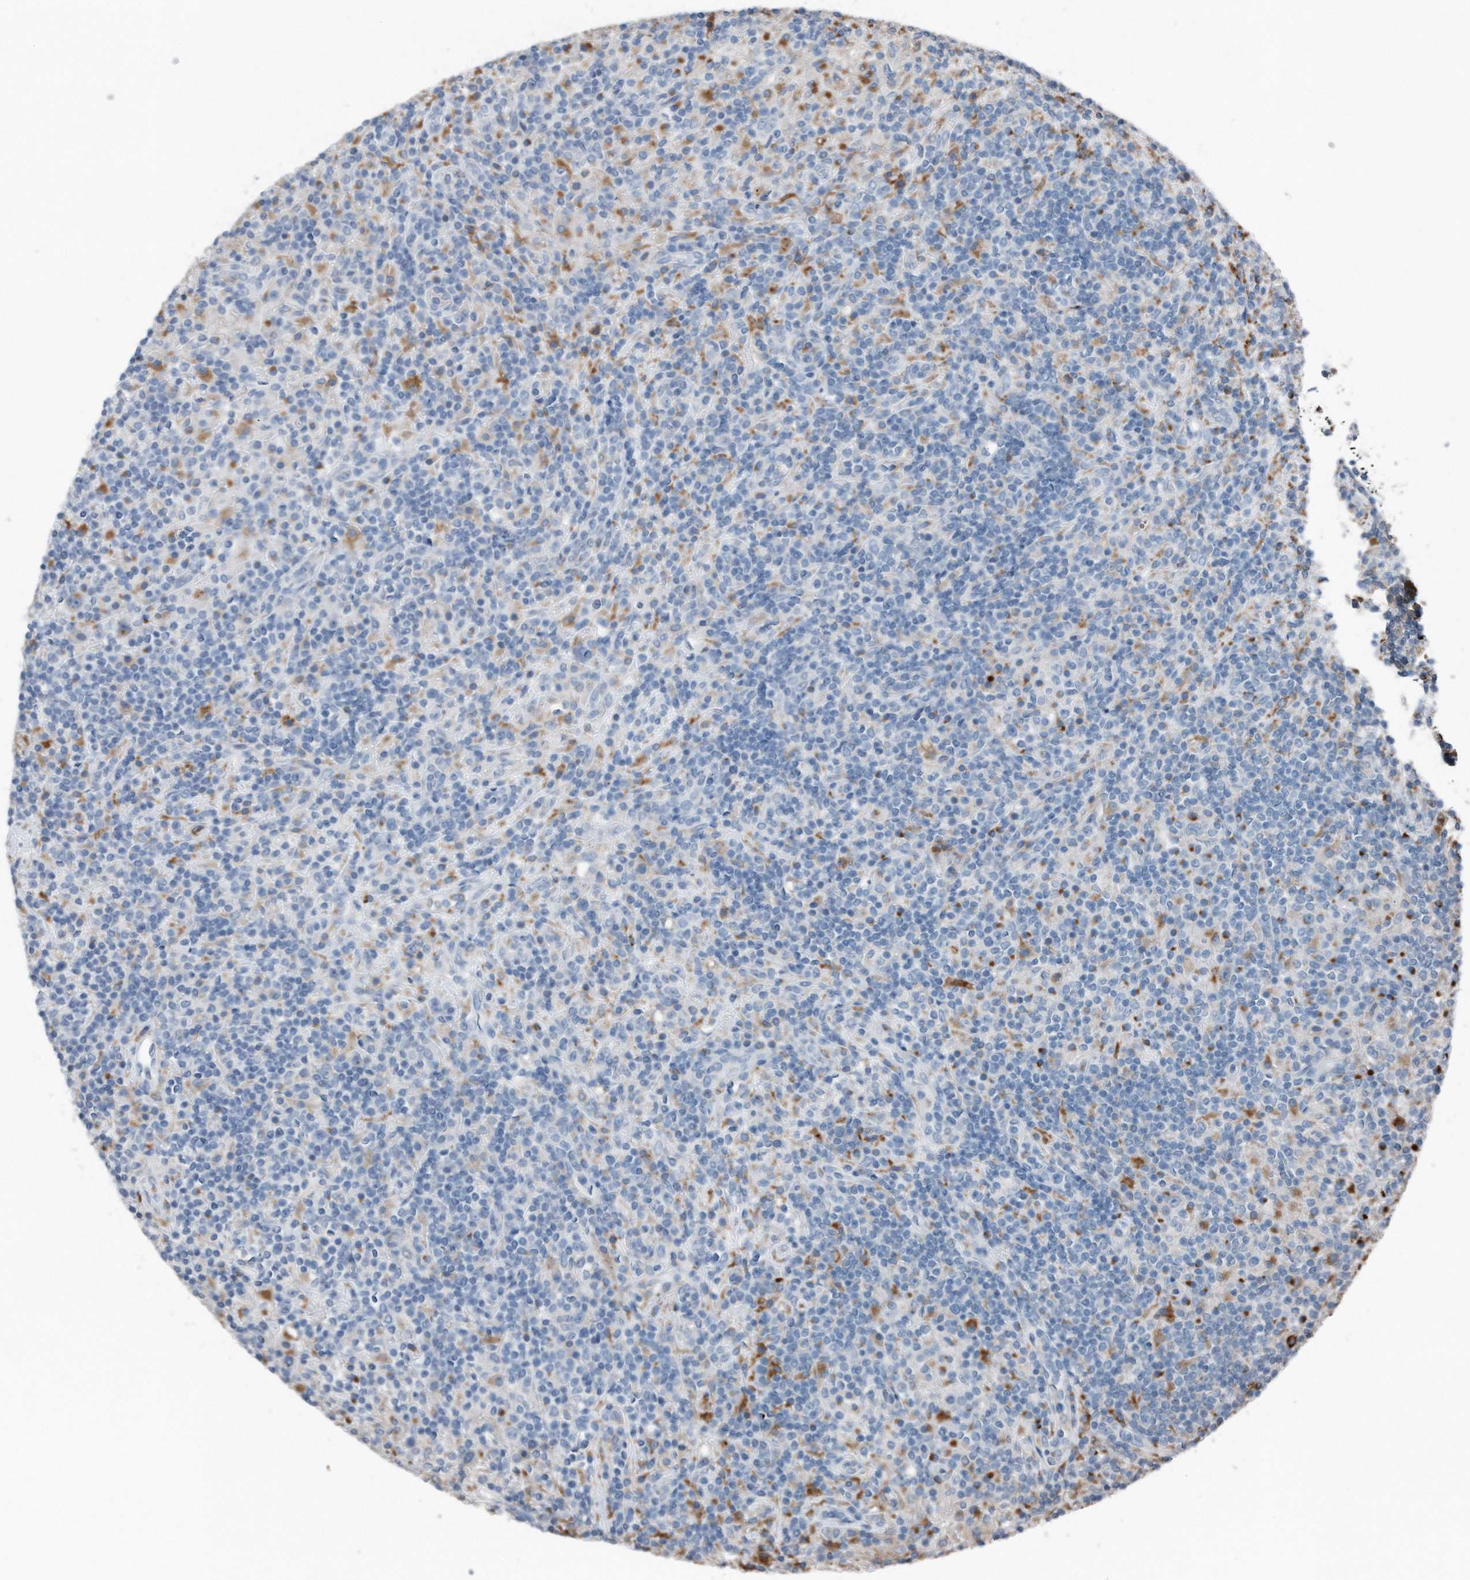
{"staining": {"intensity": "negative", "quantity": "none", "location": "none"}, "tissue": "lymphoma", "cell_type": "Tumor cells", "image_type": "cancer", "snomed": [{"axis": "morphology", "description": "Hodgkin's disease, NOS"}, {"axis": "topography", "description": "Lymph node"}], "caption": "High power microscopy histopathology image of an IHC image of Hodgkin's disease, revealing no significant expression in tumor cells.", "gene": "ZNF772", "patient": {"sex": "male", "age": 70}}